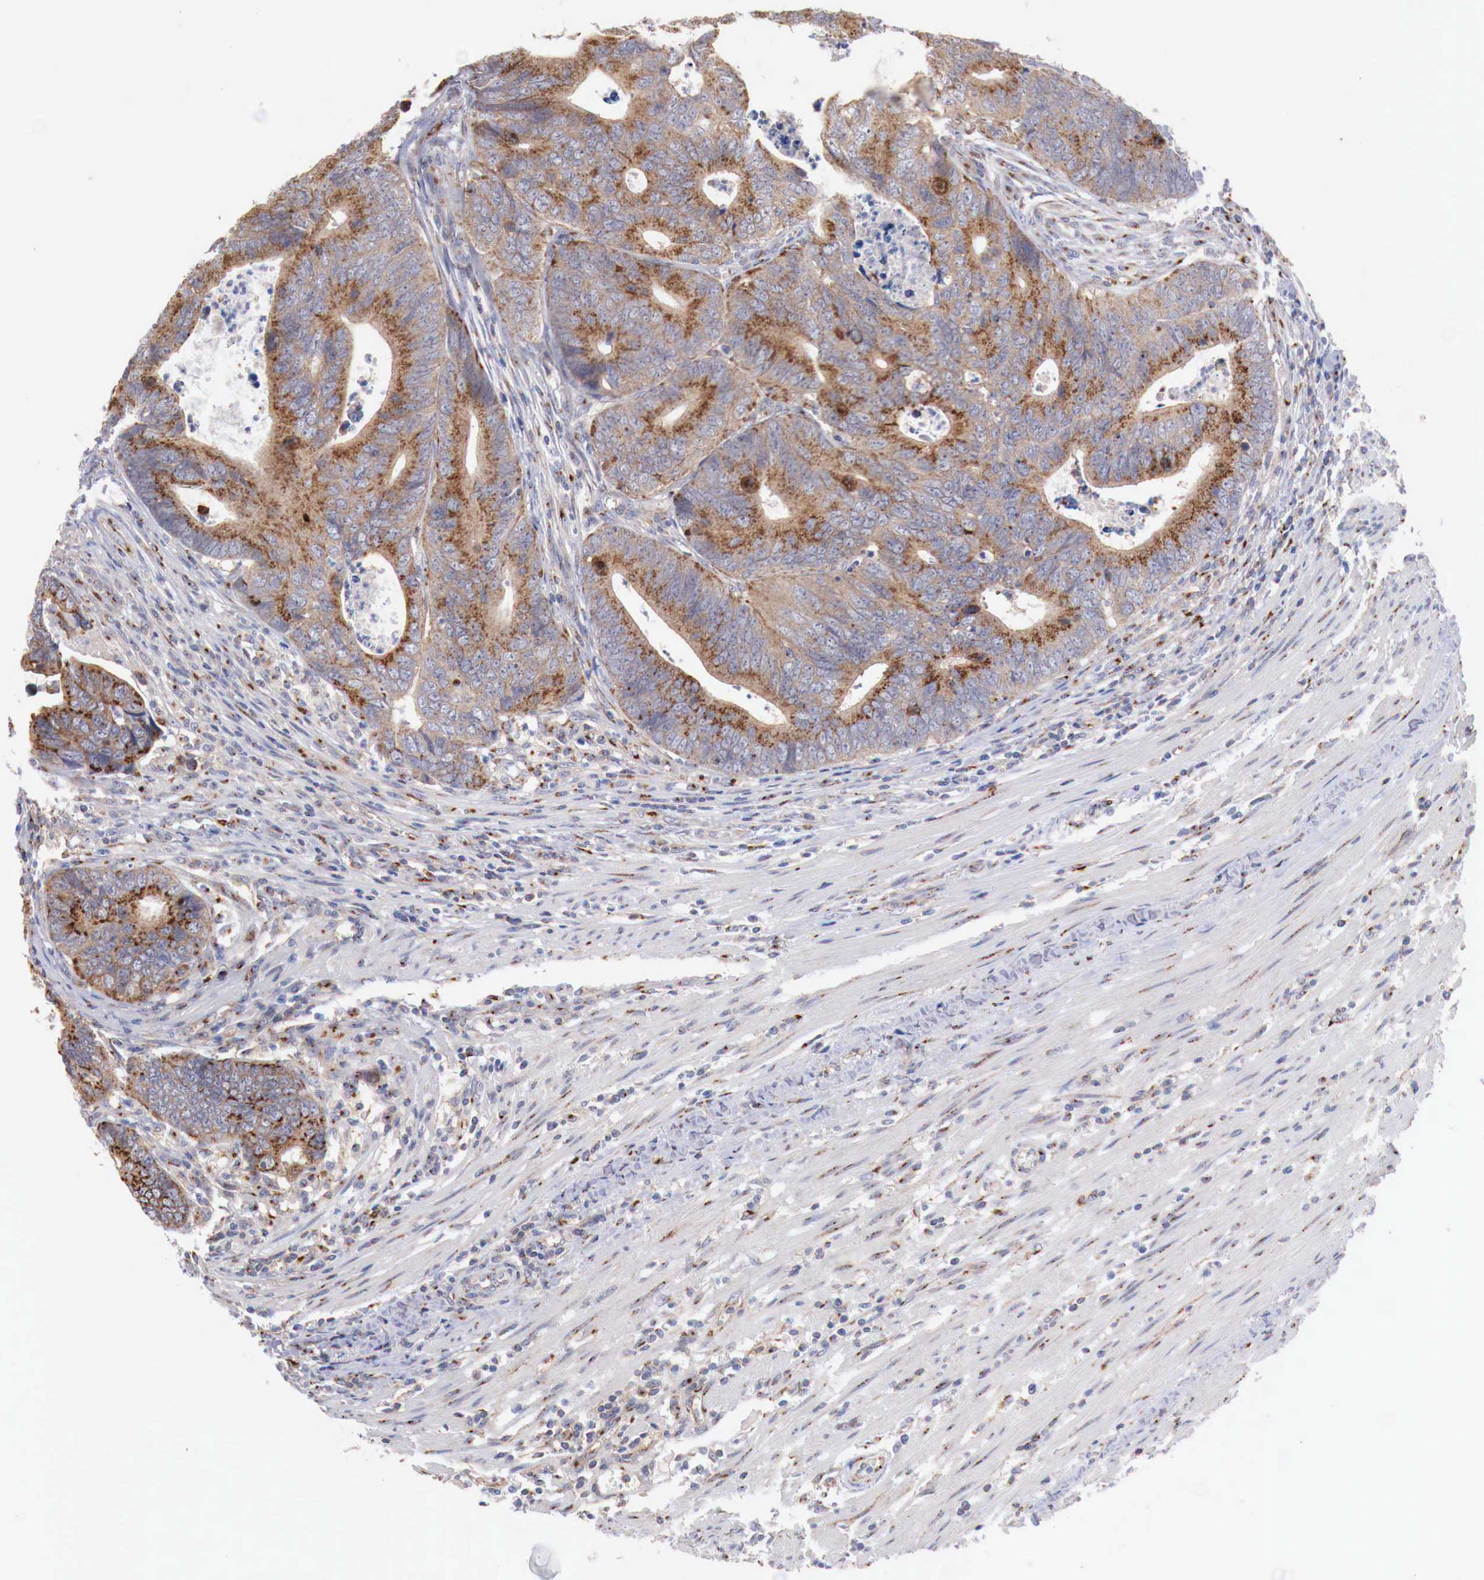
{"staining": {"intensity": "strong", "quantity": ">75%", "location": "cytoplasmic/membranous"}, "tissue": "colorectal cancer", "cell_type": "Tumor cells", "image_type": "cancer", "snomed": [{"axis": "morphology", "description": "Adenocarcinoma, NOS"}, {"axis": "topography", "description": "Colon"}], "caption": "This photomicrograph displays immunohistochemistry (IHC) staining of adenocarcinoma (colorectal), with high strong cytoplasmic/membranous positivity in about >75% of tumor cells.", "gene": "SYAP1", "patient": {"sex": "female", "age": 78}}